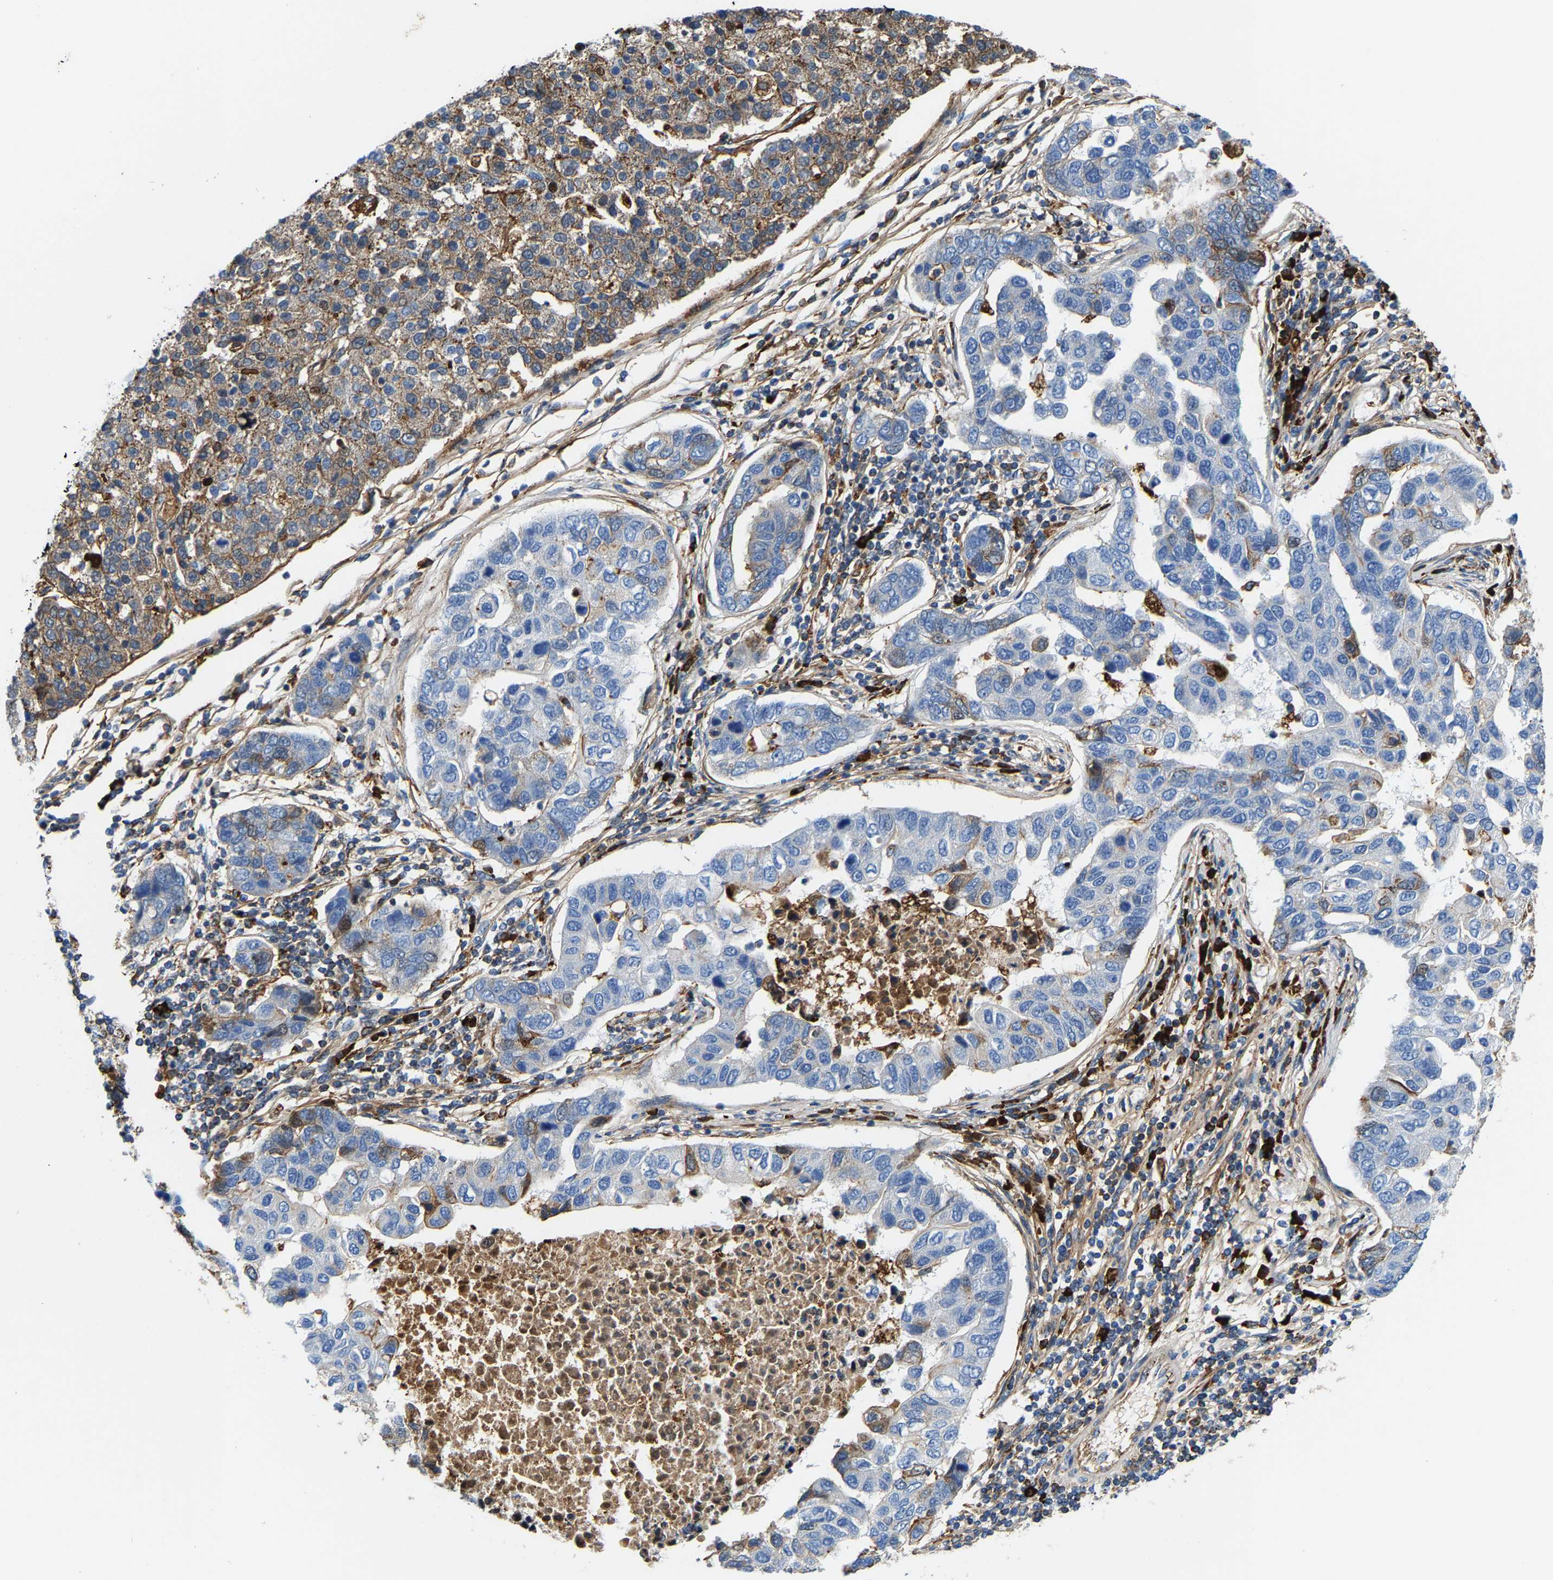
{"staining": {"intensity": "moderate", "quantity": "<25%", "location": "cytoplasmic/membranous"}, "tissue": "pancreatic cancer", "cell_type": "Tumor cells", "image_type": "cancer", "snomed": [{"axis": "morphology", "description": "Adenocarcinoma, NOS"}, {"axis": "topography", "description": "Pancreas"}], "caption": "Protein analysis of pancreatic cancer (adenocarcinoma) tissue exhibits moderate cytoplasmic/membranous staining in approximately <25% of tumor cells. (DAB (3,3'-diaminobenzidine) IHC, brown staining for protein, blue staining for nuclei).", "gene": "DPP7", "patient": {"sex": "female", "age": 61}}